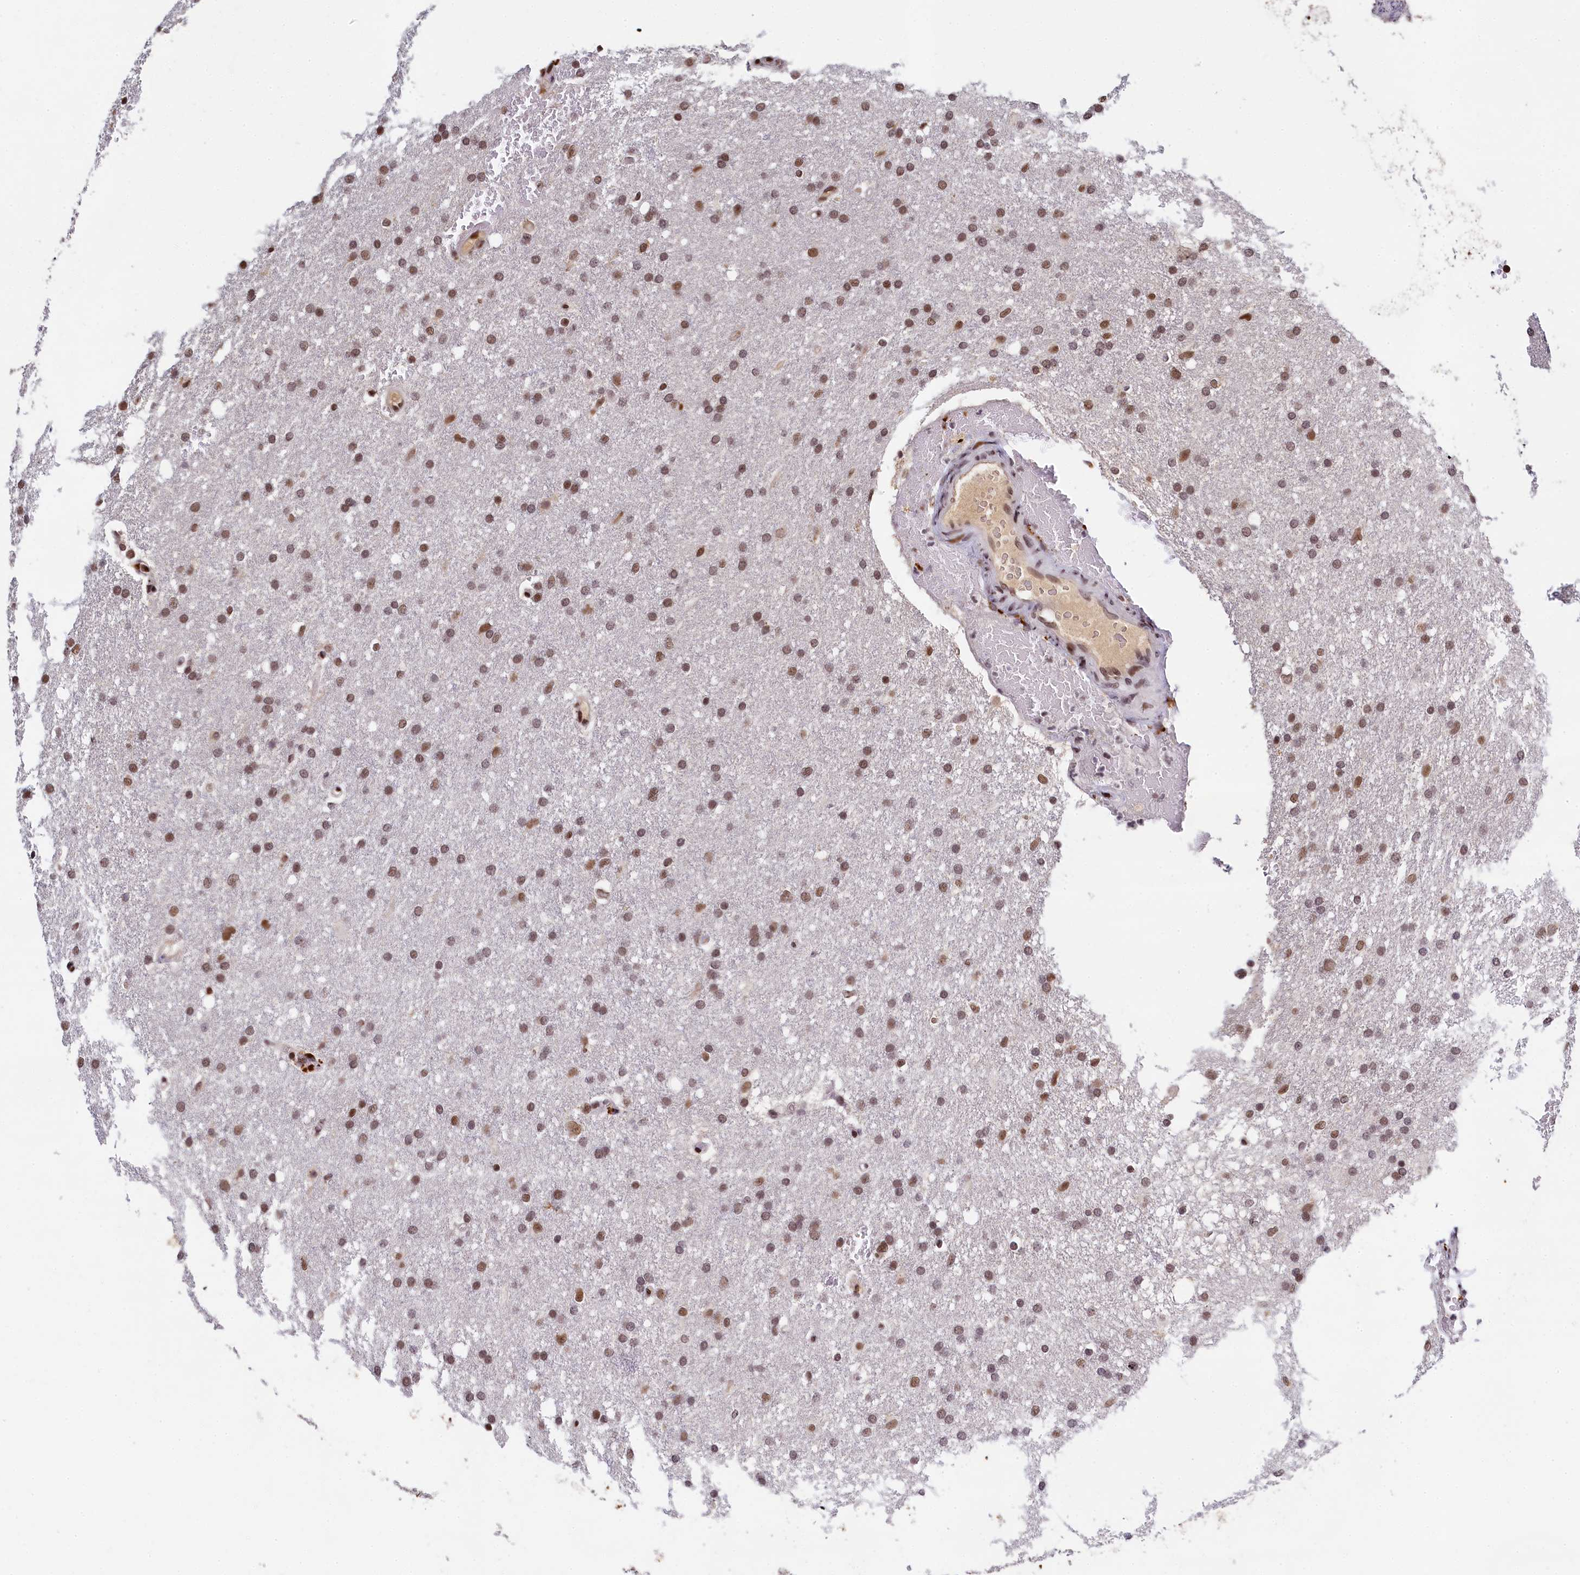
{"staining": {"intensity": "moderate", "quantity": ">75%", "location": "nuclear"}, "tissue": "glioma", "cell_type": "Tumor cells", "image_type": "cancer", "snomed": [{"axis": "morphology", "description": "Glioma, malignant, High grade"}, {"axis": "topography", "description": "Cerebral cortex"}], "caption": "Immunohistochemical staining of human malignant high-grade glioma exhibits medium levels of moderate nuclear protein expression in about >75% of tumor cells. The protein is stained brown, and the nuclei are stained in blue (DAB (3,3'-diaminobenzidine) IHC with brightfield microscopy, high magnification).", "gene": "FAM217B", "patient": {"sex": "female", "age": 36}}